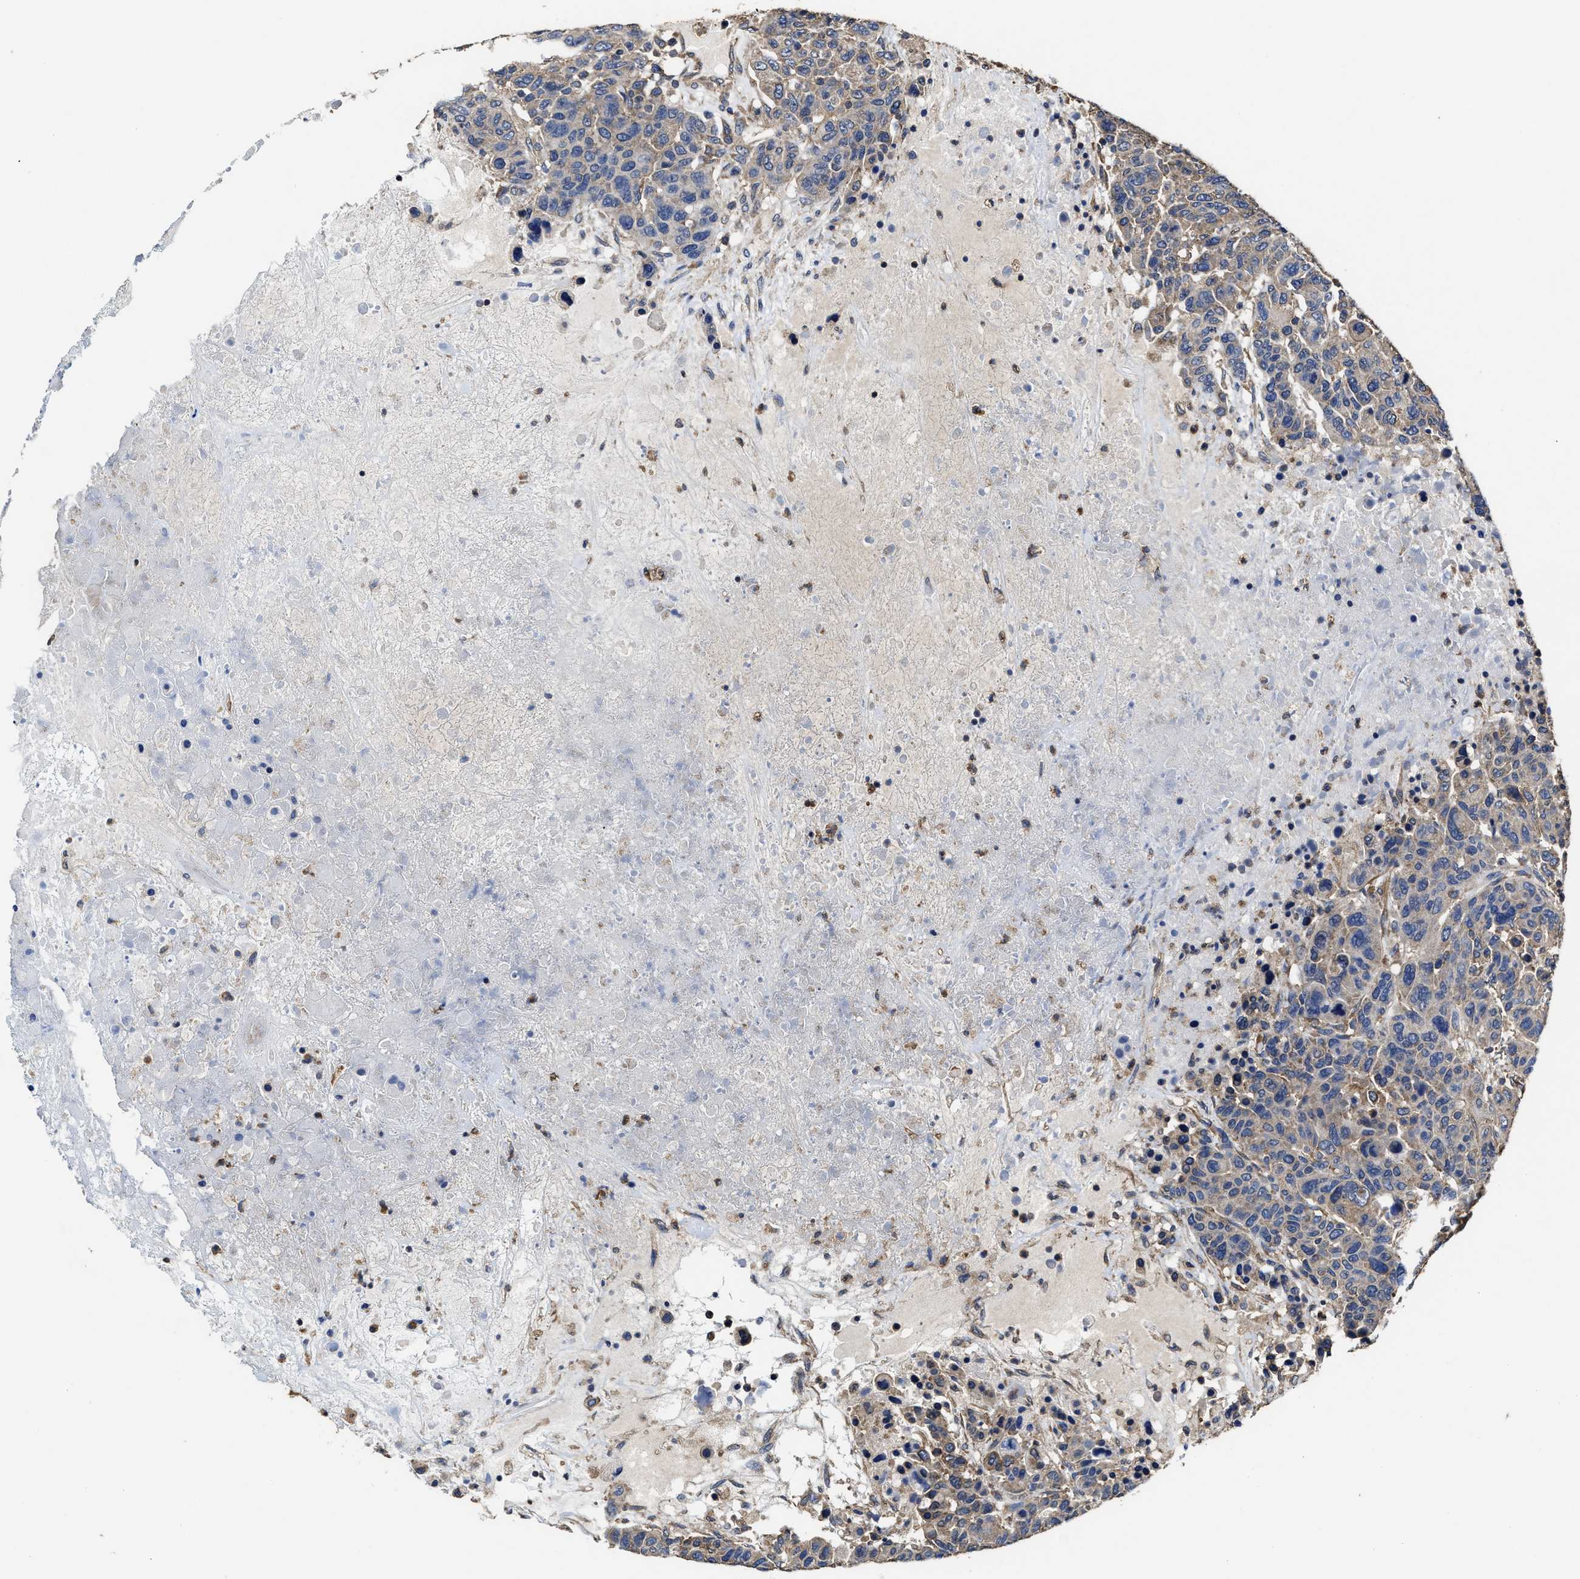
{"staining": {"intensity": "weak", "quantity": "<25%", "location": "cytoplasmic/membranous"}, "tissue": "breast cancer", "cell_type": "Tumor cells", "image_type": "cancer", "snomed": [{"axis": "morphology", "description": "Duct carcinoma"}, {"axis": "topography", "description": "Breast"}], "caption": "An immunohistochemistry (IHC) histopathology image of breast cancer is shown. There is no staining in tumor cells of breast cancer. (Brightfield microscopy of DAB IHC at high magnification).", "gene": "SFXN4", "patient": {"sex": "female", "age": 37}}